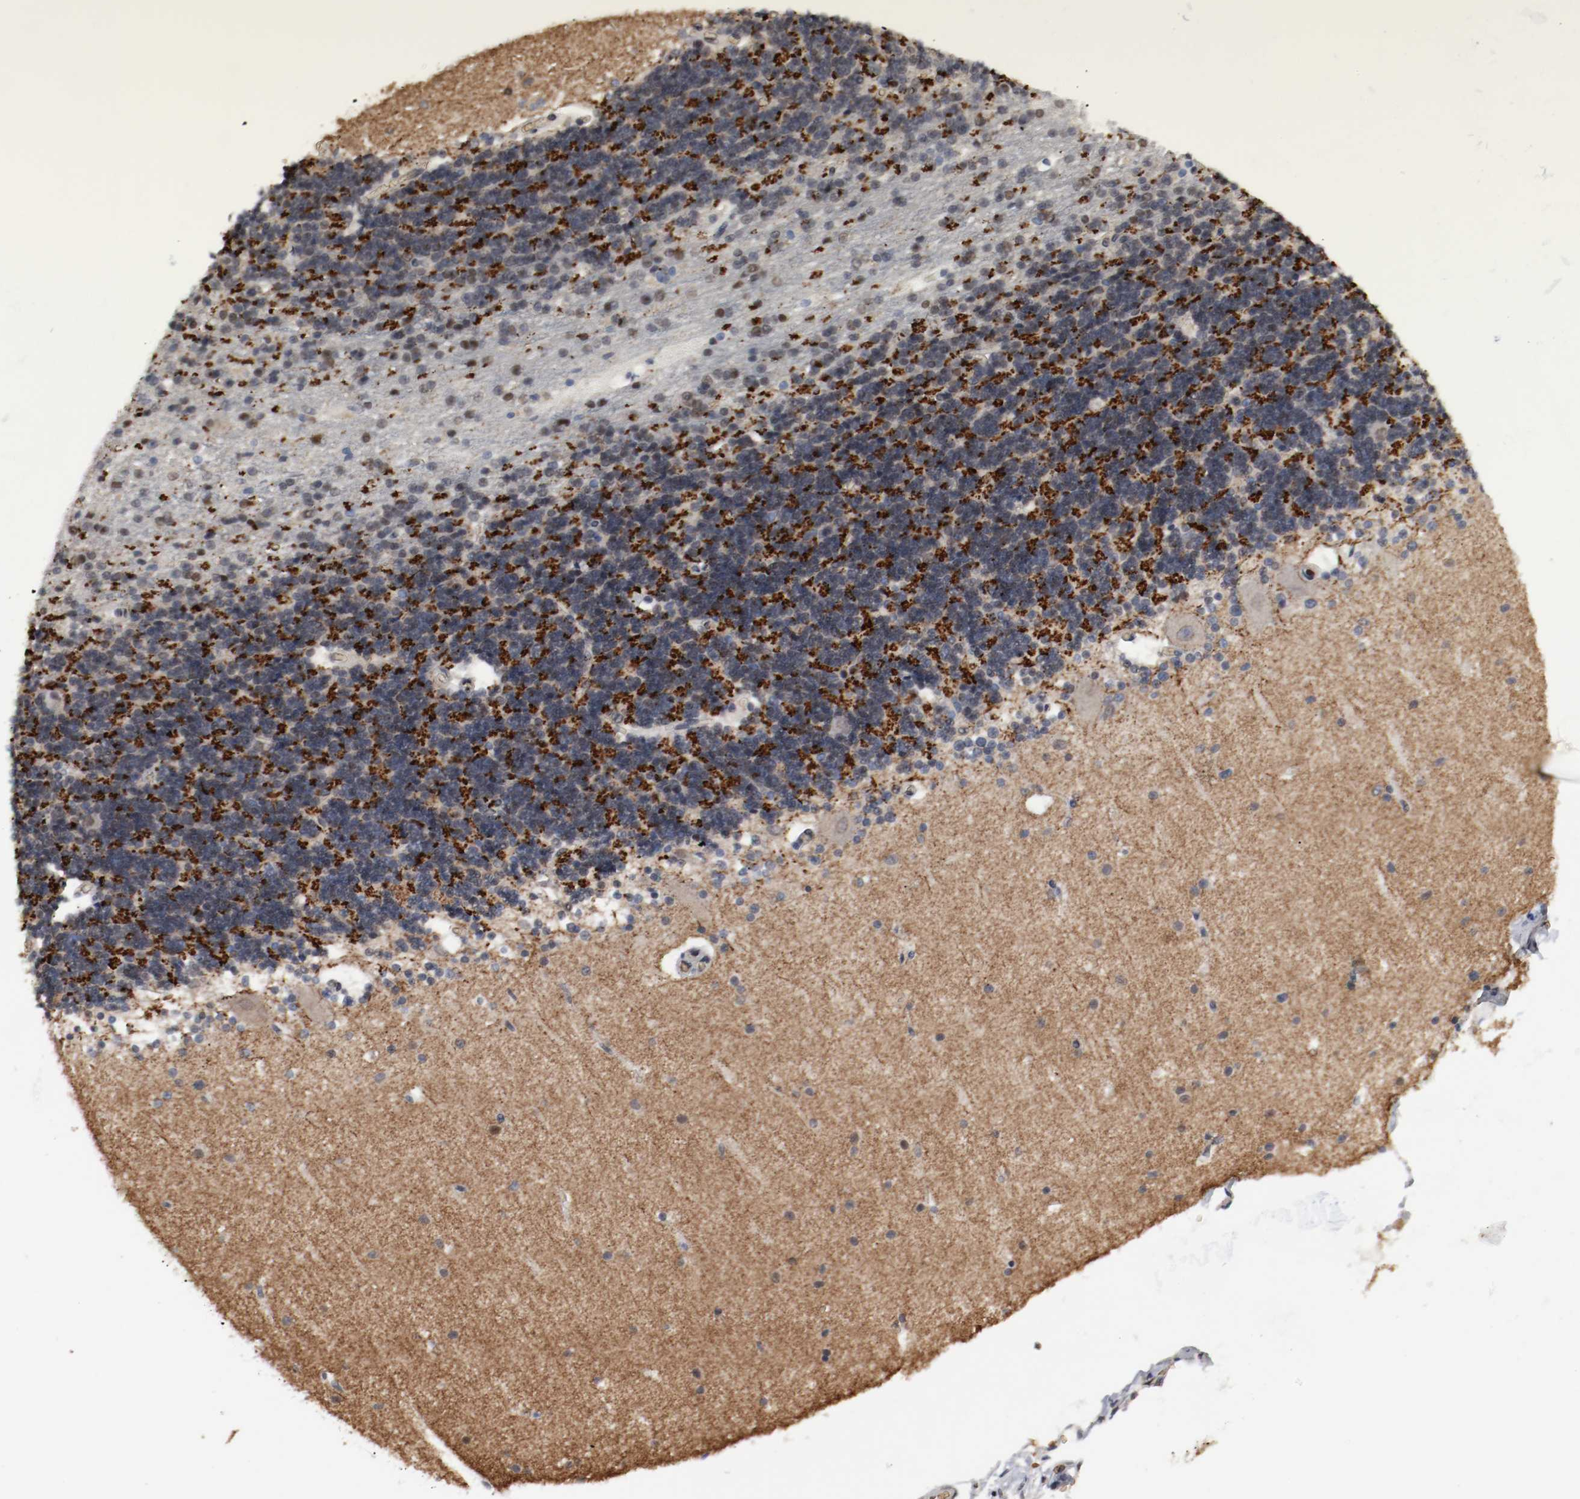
{"staining": {"intensity": "strong", "quantity": "<25%", "location": "cytoplasmic/membranous"}, "tissue": "cerebellum", "cell_type": "Cells in granular layer", "image_type": "normal", "snomed": [{"axis": "morphology", "description": "Normal tissue, NOS"}, {"axis": "topography", "description": "Cerebellum"}], "caption": "Protein expression analysis of normal human cerebellum reveals strong cytoplasmic/membranous expression in about <25% of cells in granular layer.", "gene": "JUND", "patient": {"sex": "female", "age": 54}}